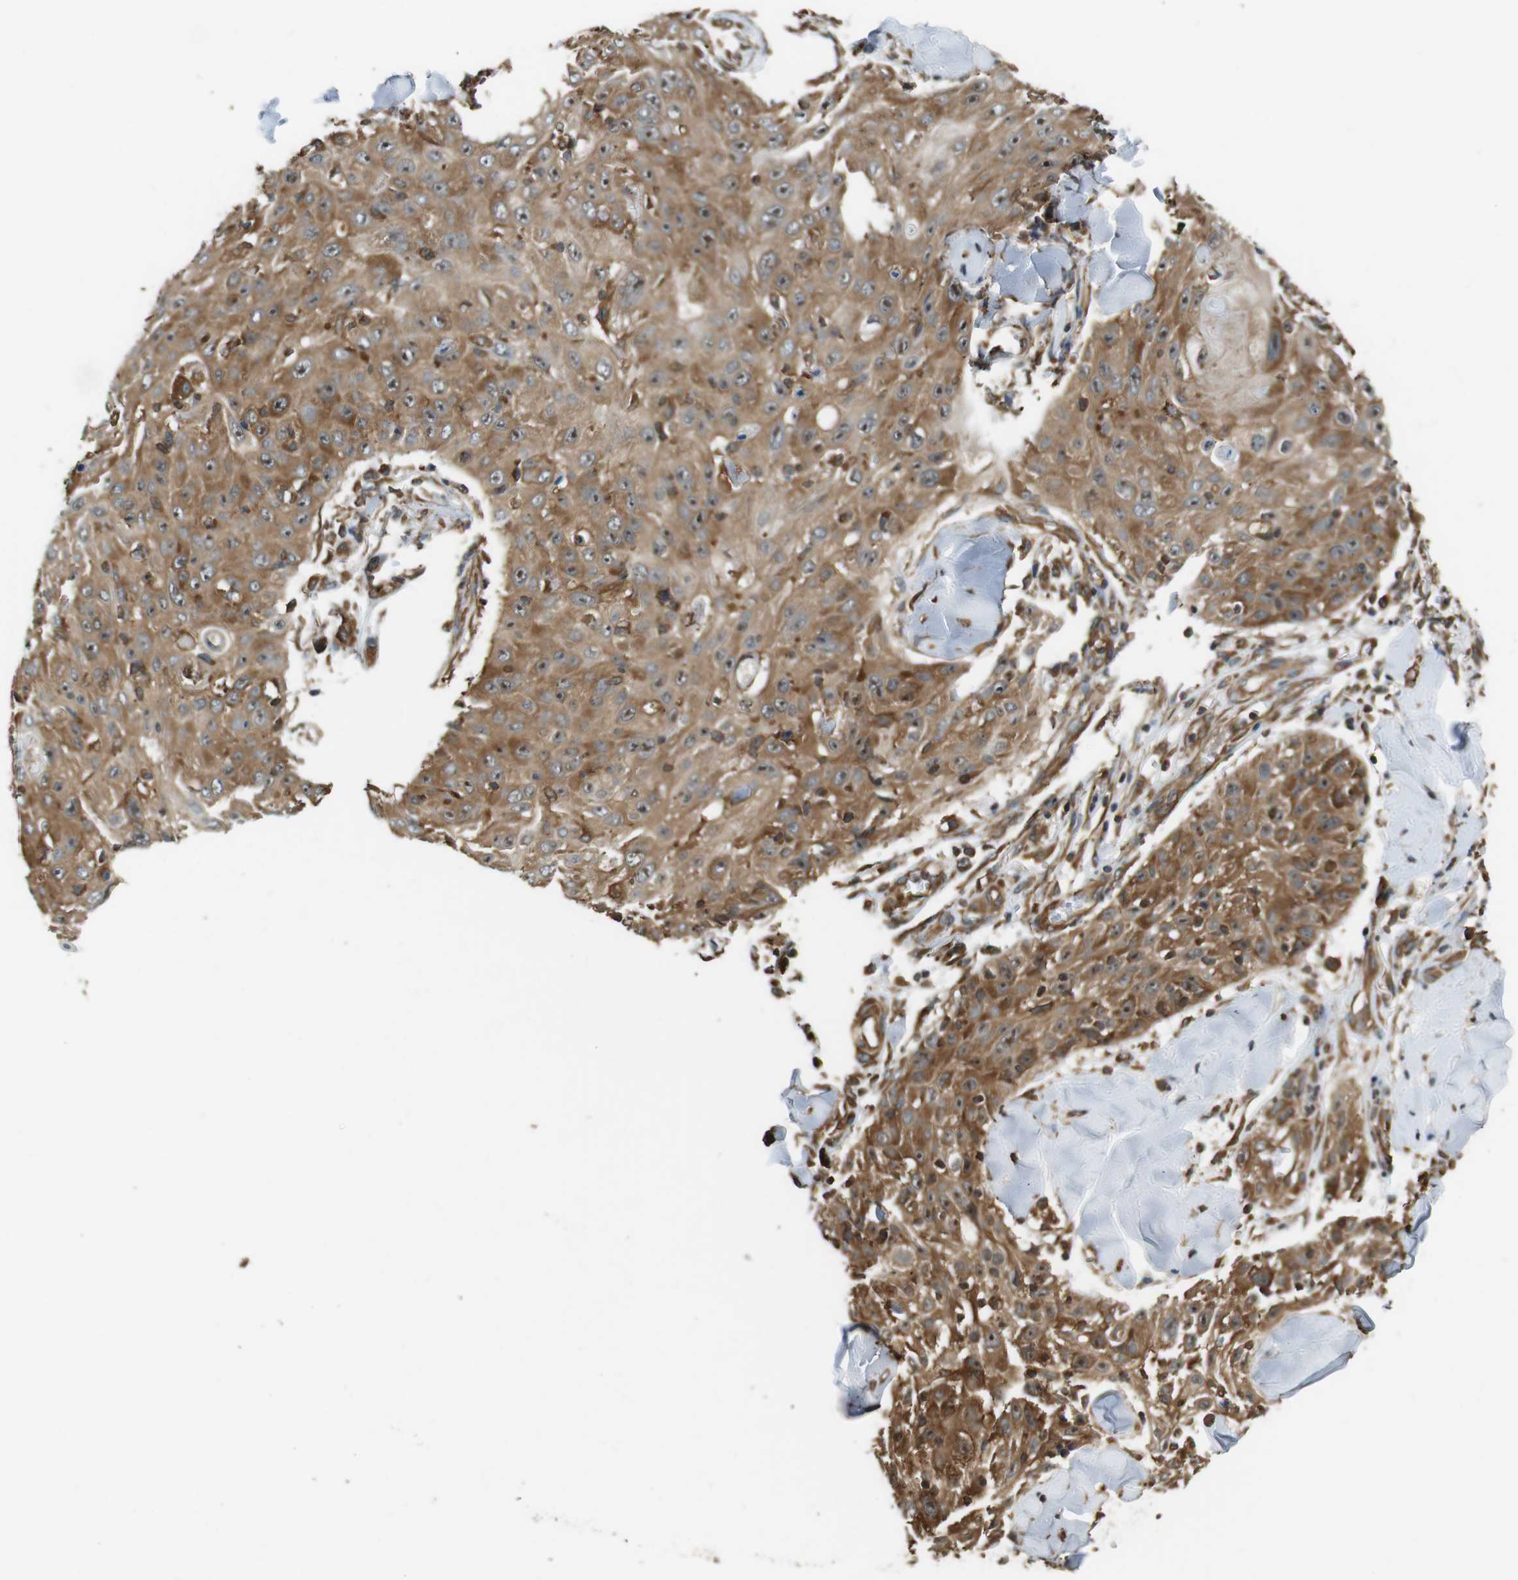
{"staining": {"intensity": "moderate", "quantity": ">75%", "location": "cytoplasmic/membranous"}, "tissue": "skin cancer", "cell_type": "Tumor cells", "image_type": "cancer", "snomed": [{"axis": "morphology", "description": "Squamous cell carcinoma, NOS"}, {"axis": "topography", "description": "Skin"}], "caption": "Immunohistochemical staining of squamous cell carcinoma (skin) demonstrates medium levels of moderate cytoplasmic/membranous positivity in approximately >75% of tumor cells.", "gene": "PA2G4", "patient": {"sex": "male", "age": 86}}